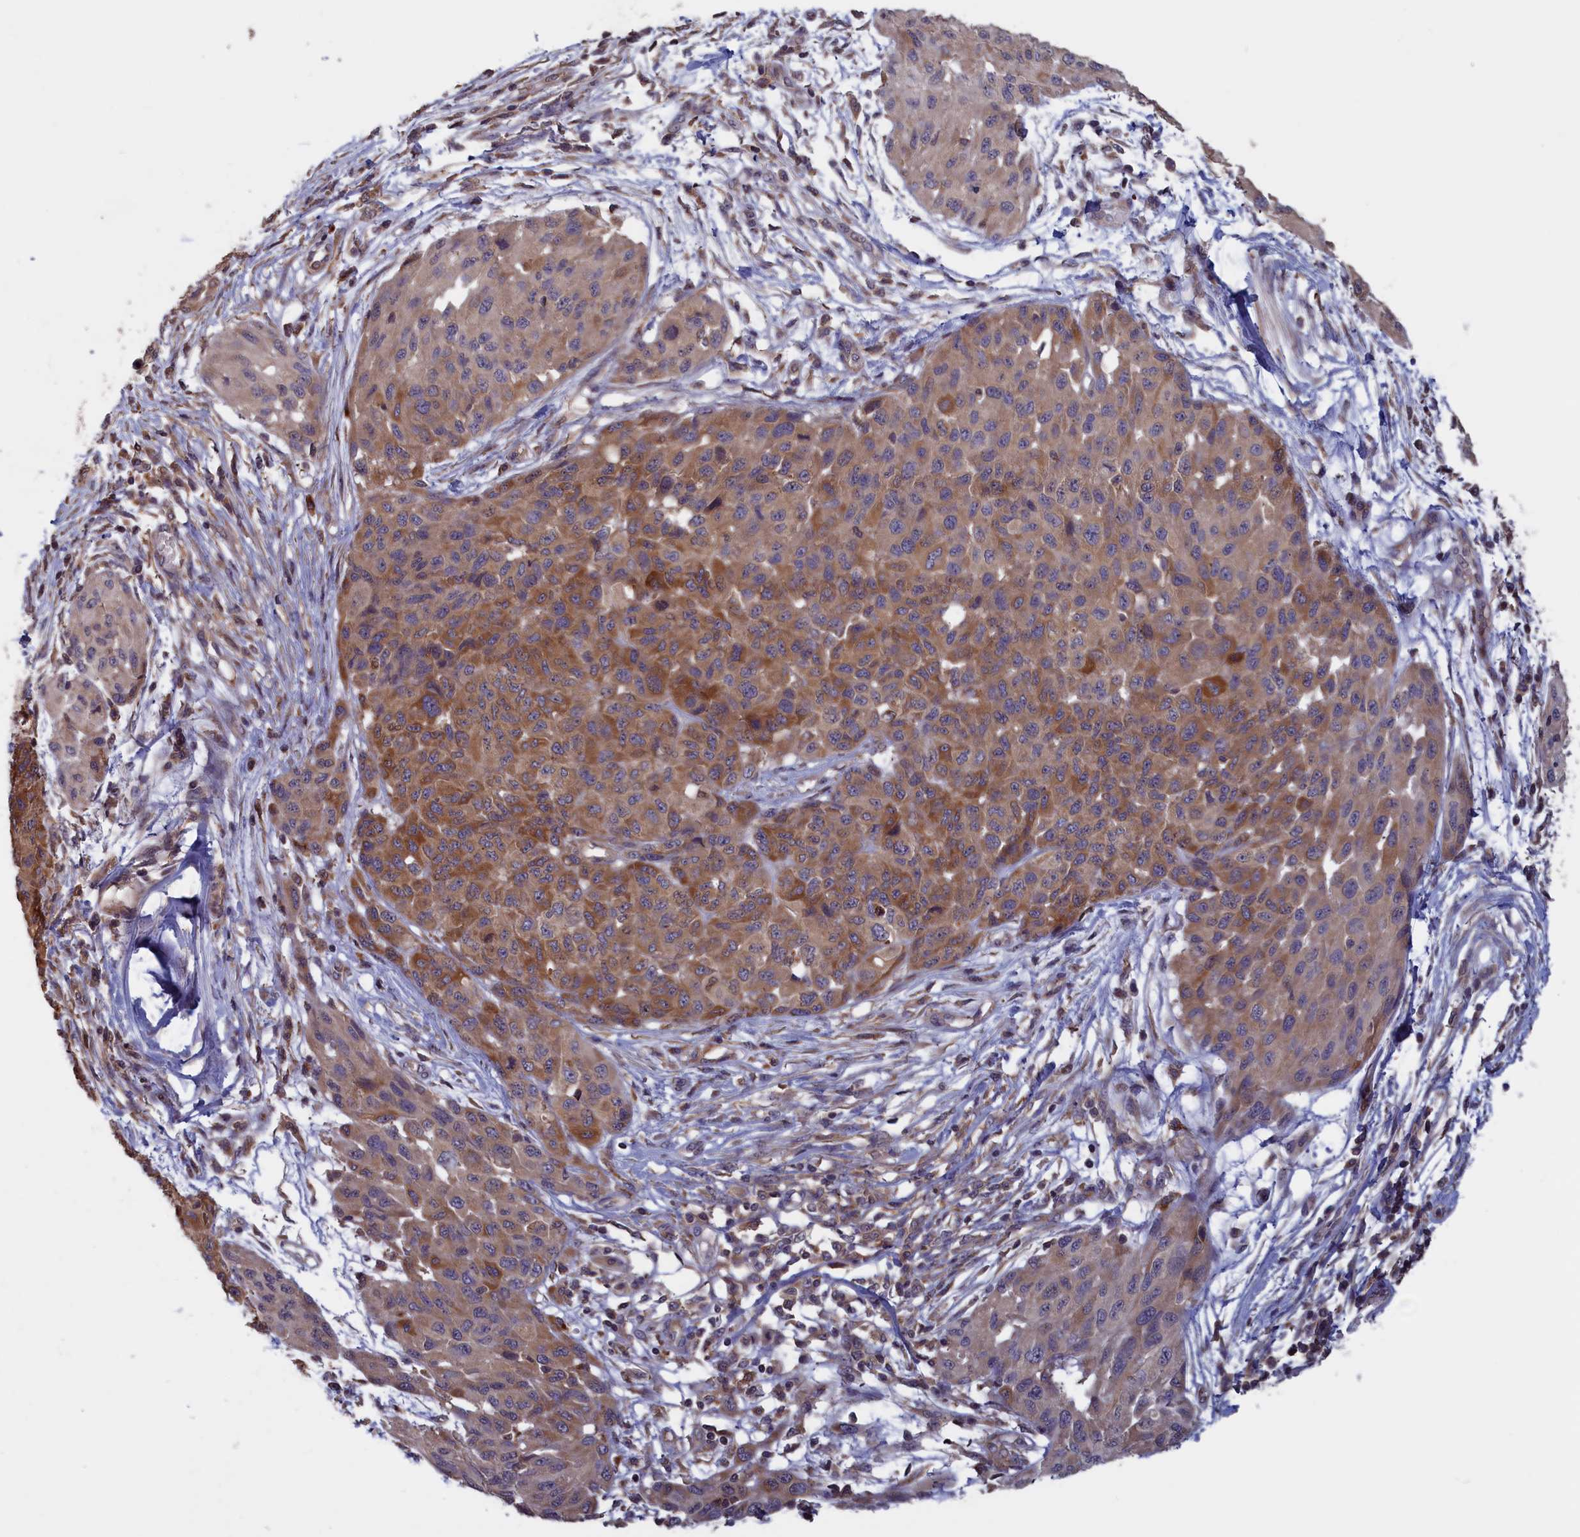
{"staining": {"intensity": "moderate", "quantity": "25%-75%", "location": "cytoplasmic/membranous"}, "tissue": "melanoma", "cell_type": "Tumor cells", "image_type": "cancer", "snomed": [{"axis": "morphology", "description": "Normal tissue, NOS"}, {"axis": "morphology", "description": "Malignant melanoma, NOS"}, {"axis": "topography", "description": "Skin"}], "caption": "Moderate cytoplasmic/membranous expression for a protein is identified in about 25%-75% of tumor cells of malignant melanoma using immunohistochemistry.", "gene": "CACTIN", "patient": {"sex": "male", "age": 62}}